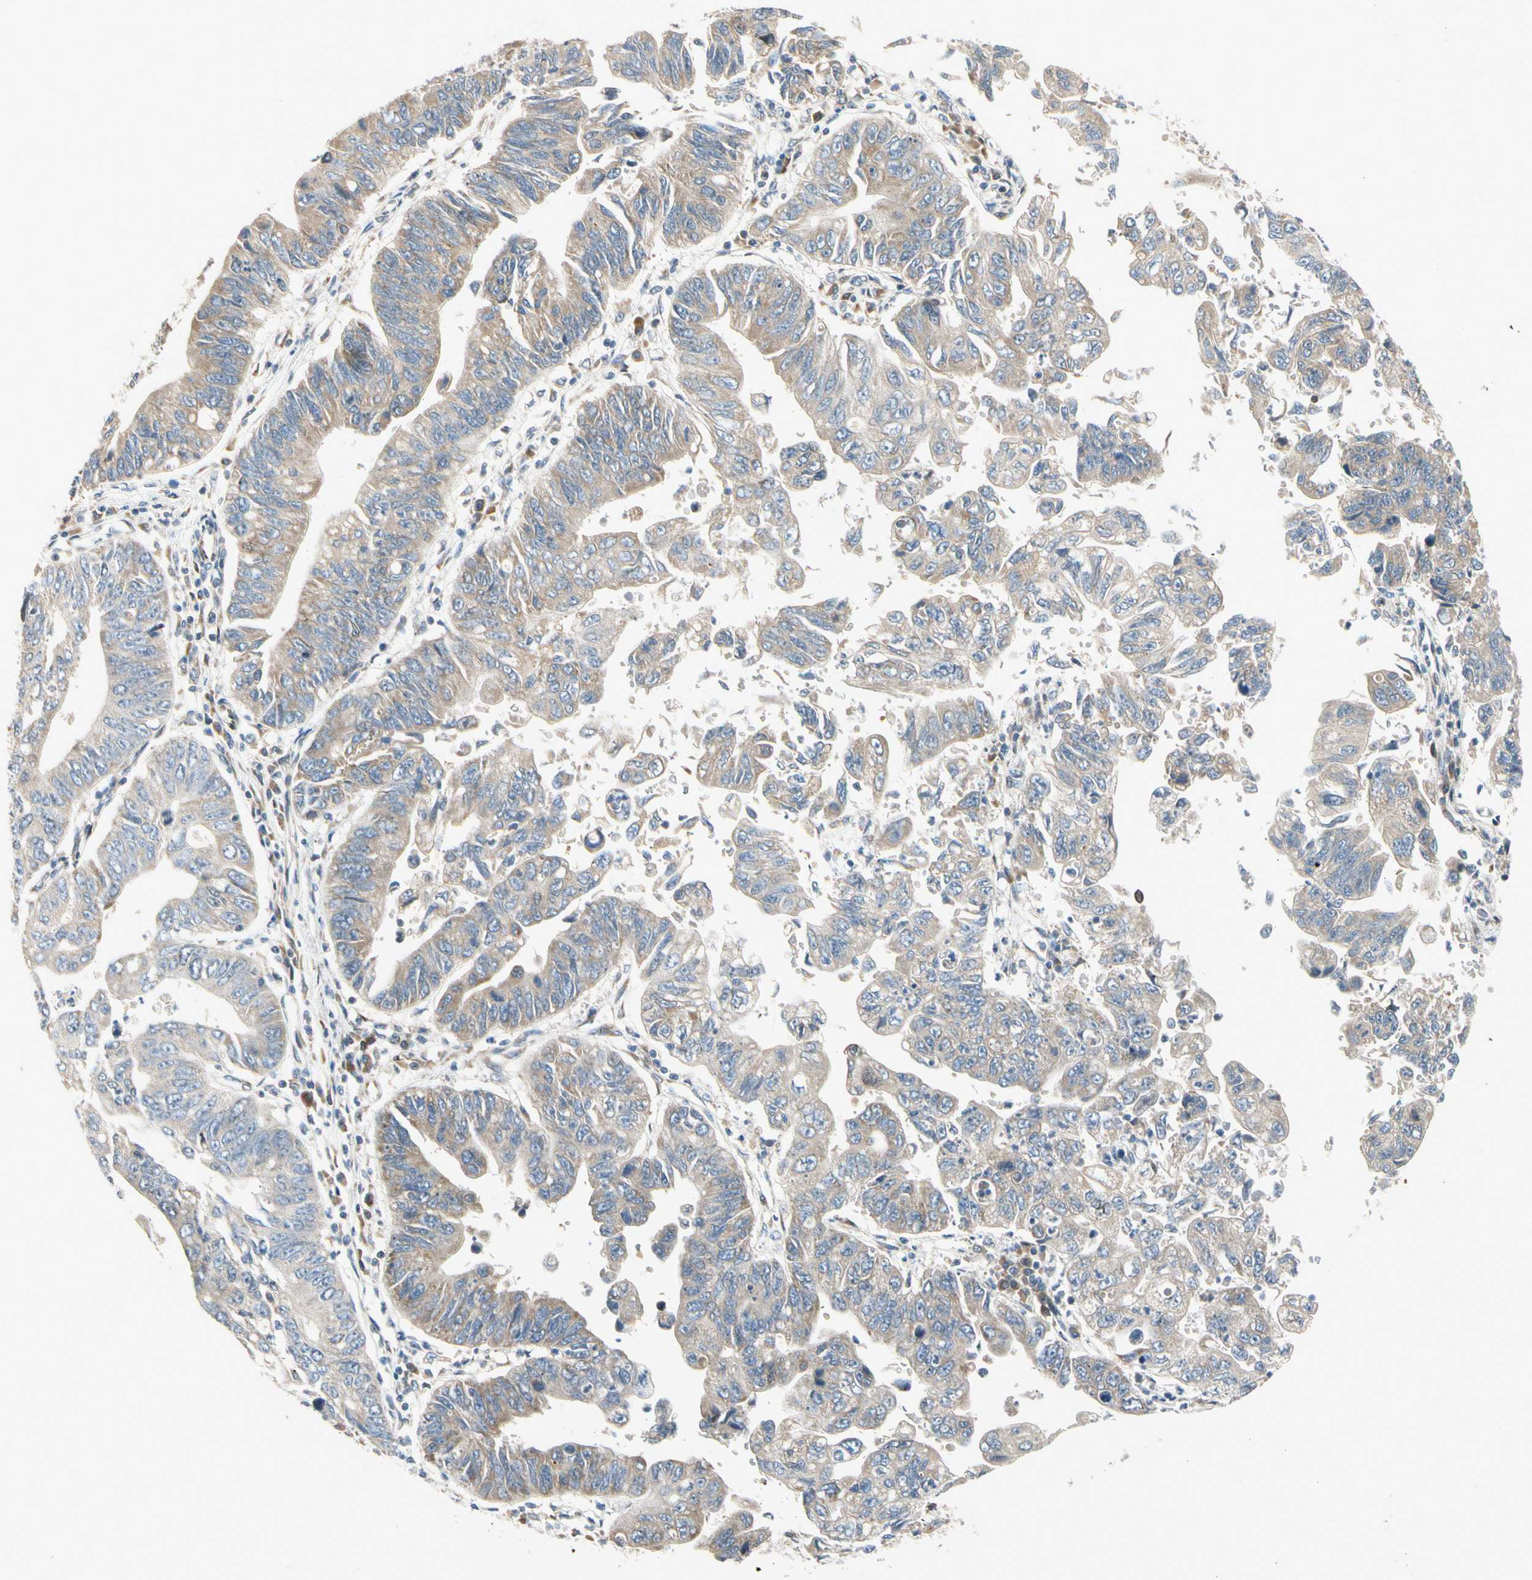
{"staining": {"intensity": "weak", "quantity": ">75%", "location": "cytoplasmic/membranous"}, "tissue": "stomach cancer", "cell_type": "Tumor cells", "image_type": "cancer", "snomed": [{"axis": "morphology", "description": "Adenocarcinoma, NOS"}, {"axis": "topography", "description": "Stomach"}], "caption": "About >75% of tumor cells in human stomach cancer demonstrate weak cytoplasmic/membranous protein positivity as visualized by brown immunohistochemical staining.", "gene": "NPHP3", "patient": {"sex": "male", "age": 59}}